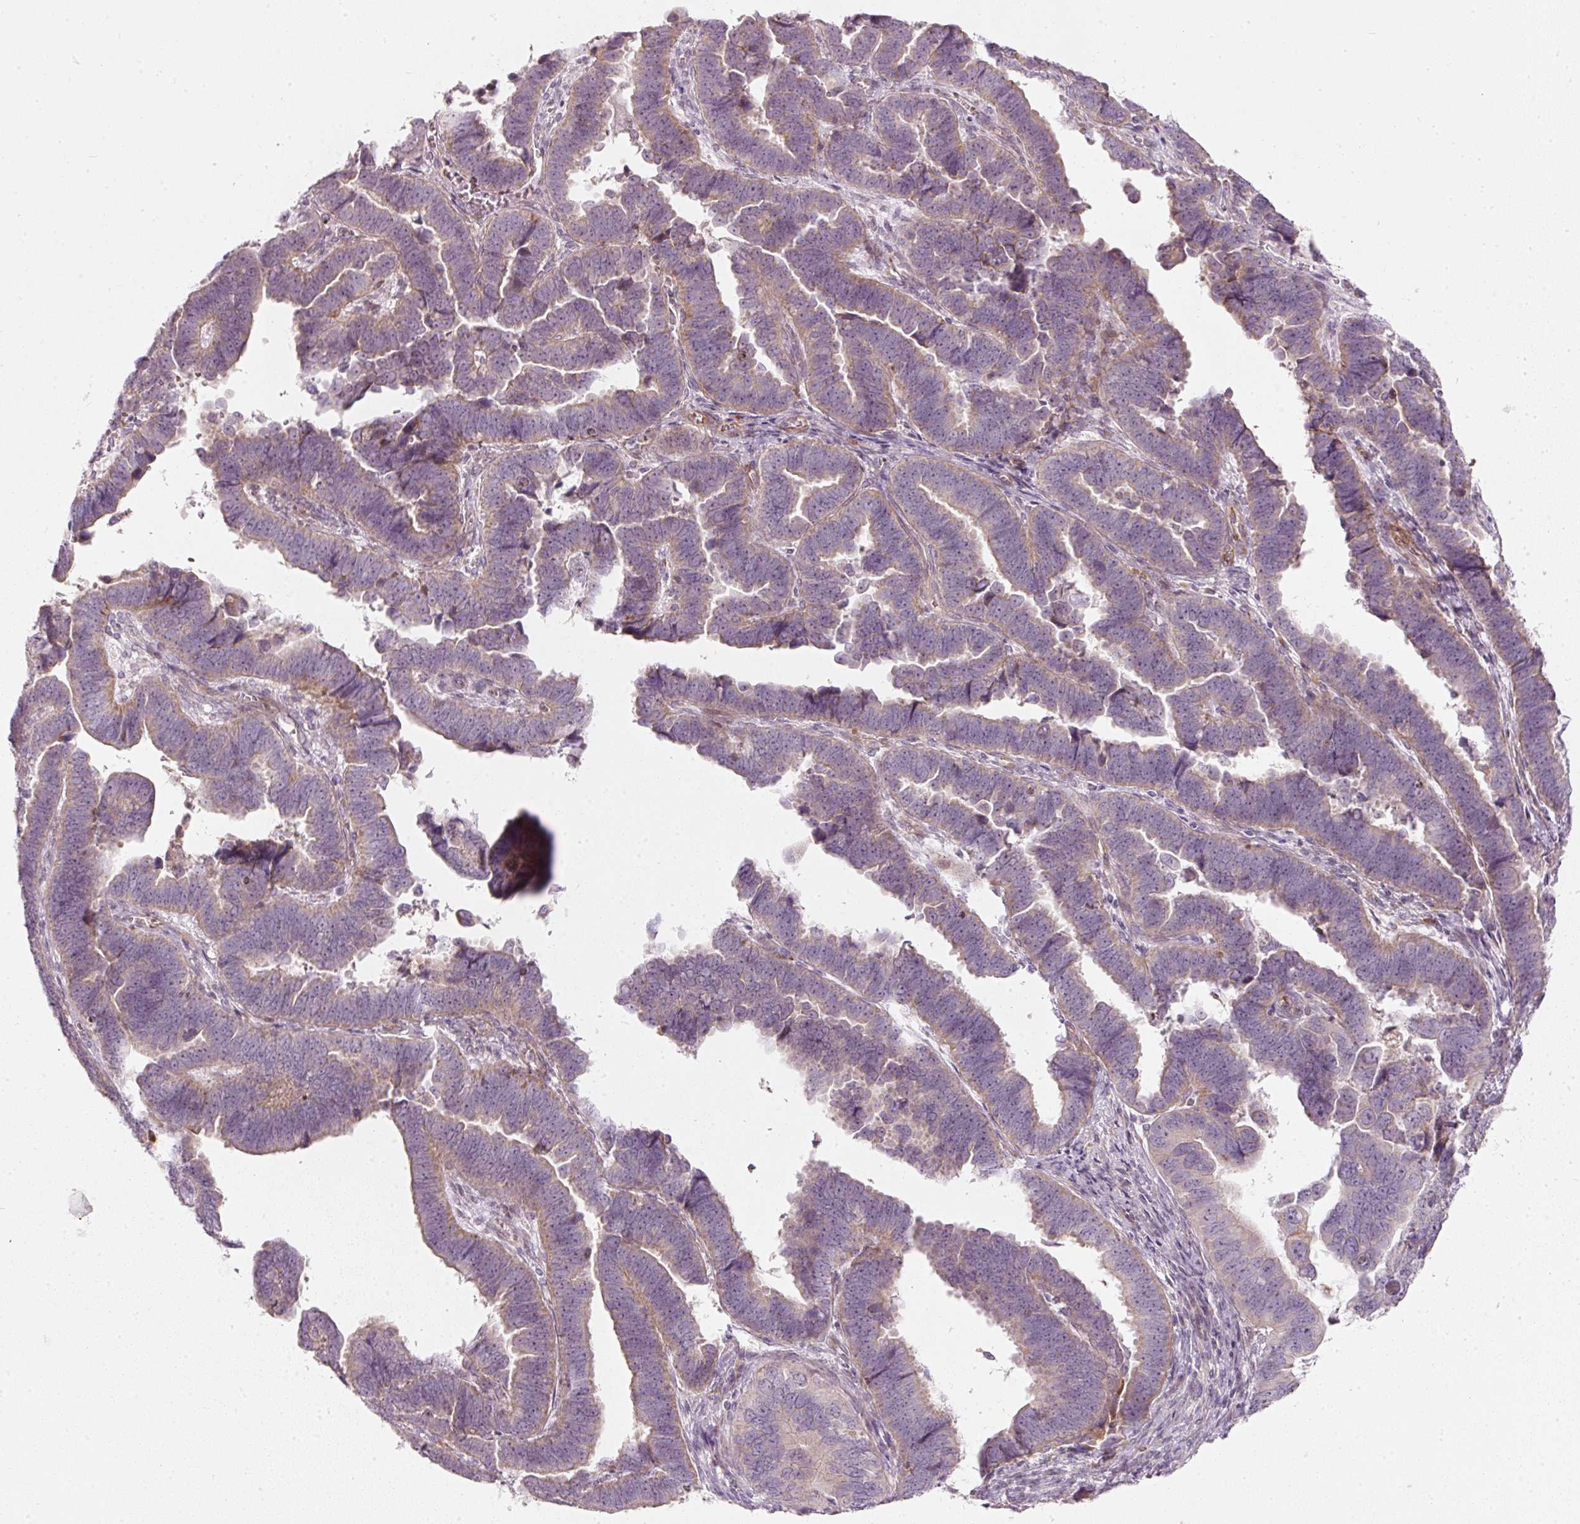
{"staining": {"intensity": "weak", "quantity": "25%-75%", "location": "cytoplasmic/membranous"}, "tissue": "endometrial cancer", "cell_type": "Tumor cells", "image_type": "cancer", "snomed": [{"axis": "morphology", "description": "Adenocarcinoma, NOS"}, {"axis": "topography", "description": "Endometrium"}], "caption": "This photomicrograph displays immunohistochemistry (IHC) staining of human endometrial cancer, with low weak cytoplasmic/membranous staining in about 25%-75% of tumor cells.", "gene": "KCNQ1", "patient": {"sex": "female", "age": 75}}